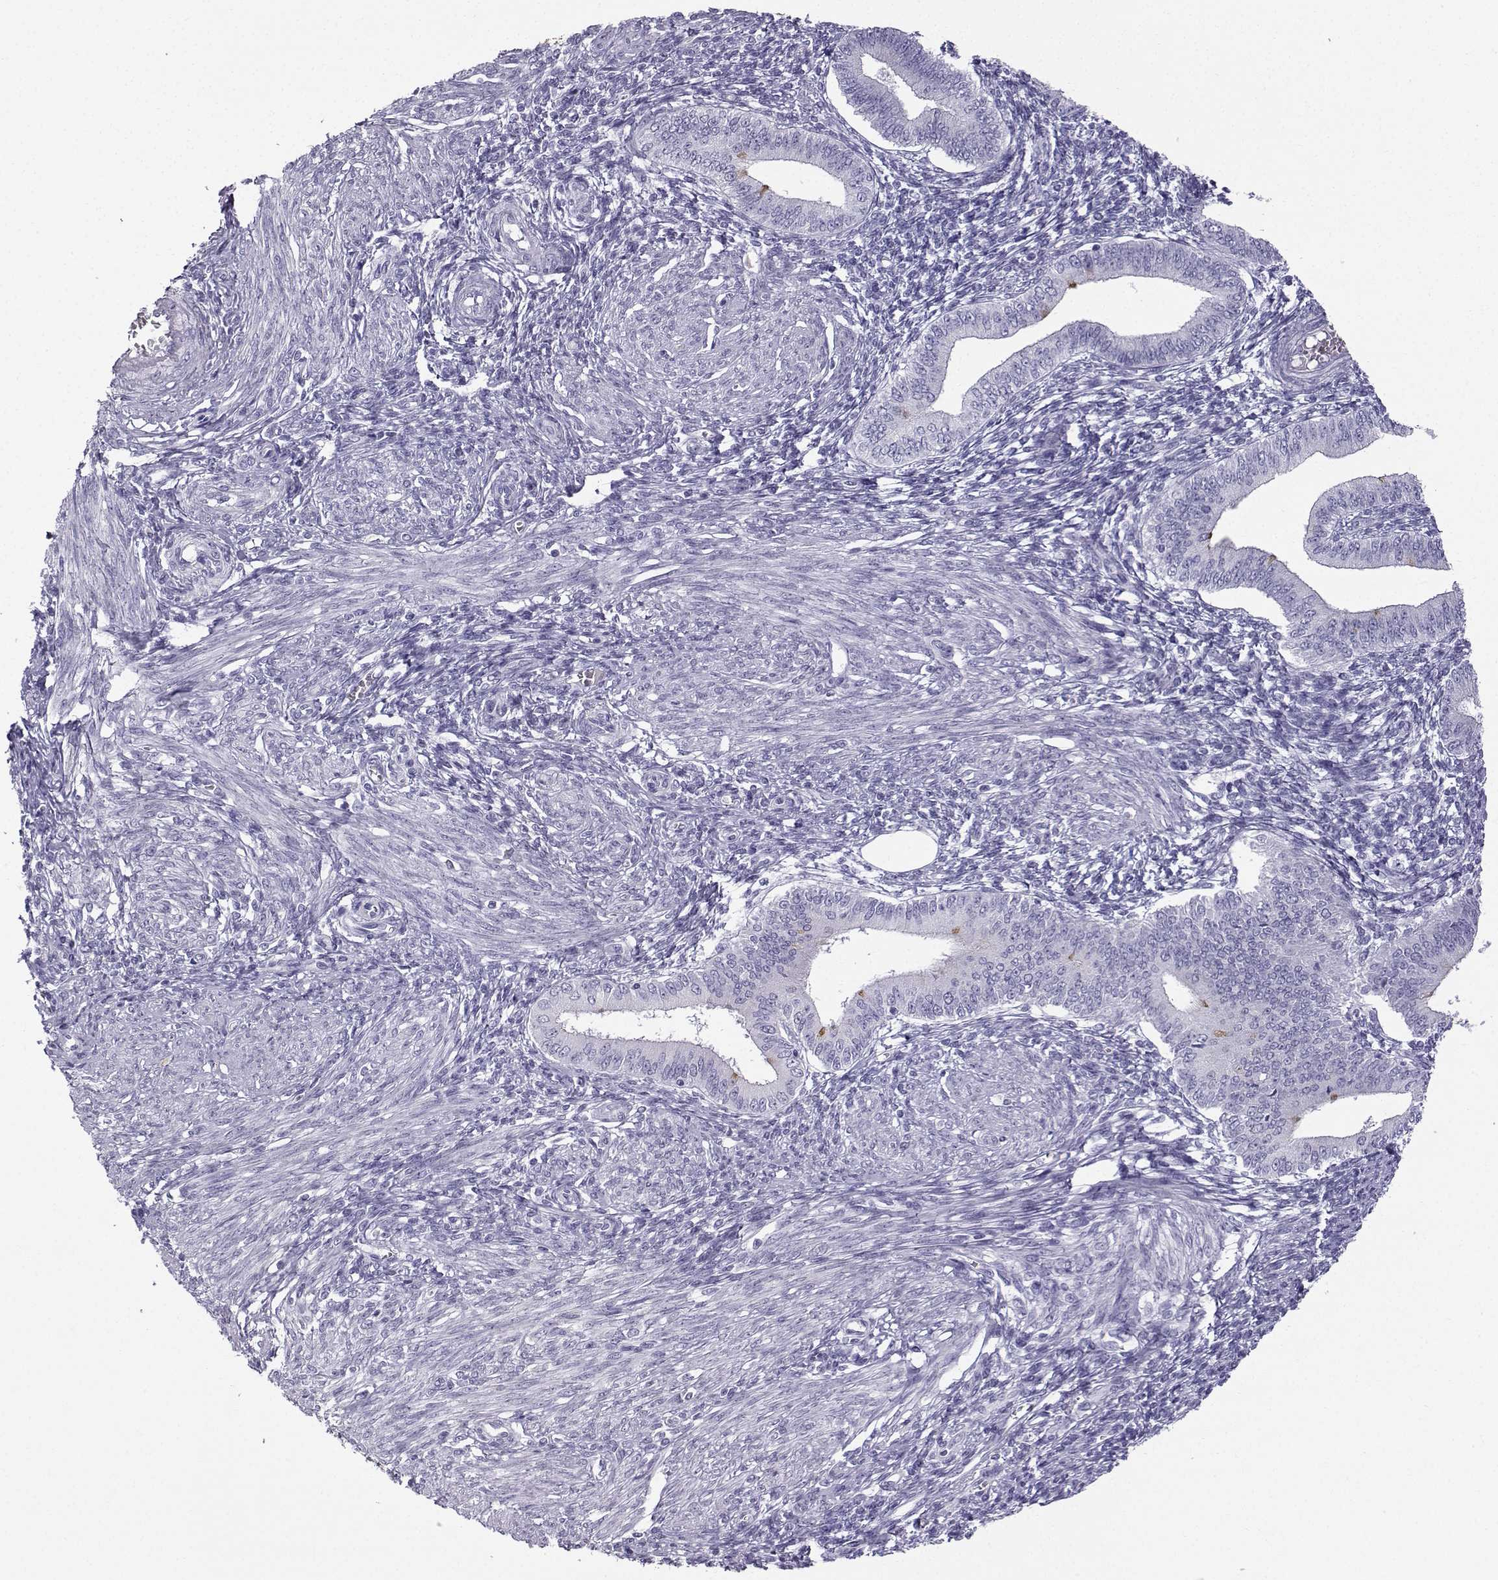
{"staining": {"intensity": "negative", "quantity": "none", "location": "none"}, "tissue": "endometrium", "cell_type": "Cells in endometrial stroma", "image_type": "normal", "snomed": [{"axis": "morphology", "description": "Normal tissue, NOS"}, {"axis": "topography", "description": "Endometrium"}], "caption": "IHC histopathology image of benign endometrium: human endometrium stained with DAB reveals no significant protein staining in cells in endometrial stroma. (Brightfield microscopy of DAB (3,3'-diaminobenzidine) immunohistochemistry at high magnification).", "gene": "ZBTB8B", "patient": {"sex": "female", "age": 42}}